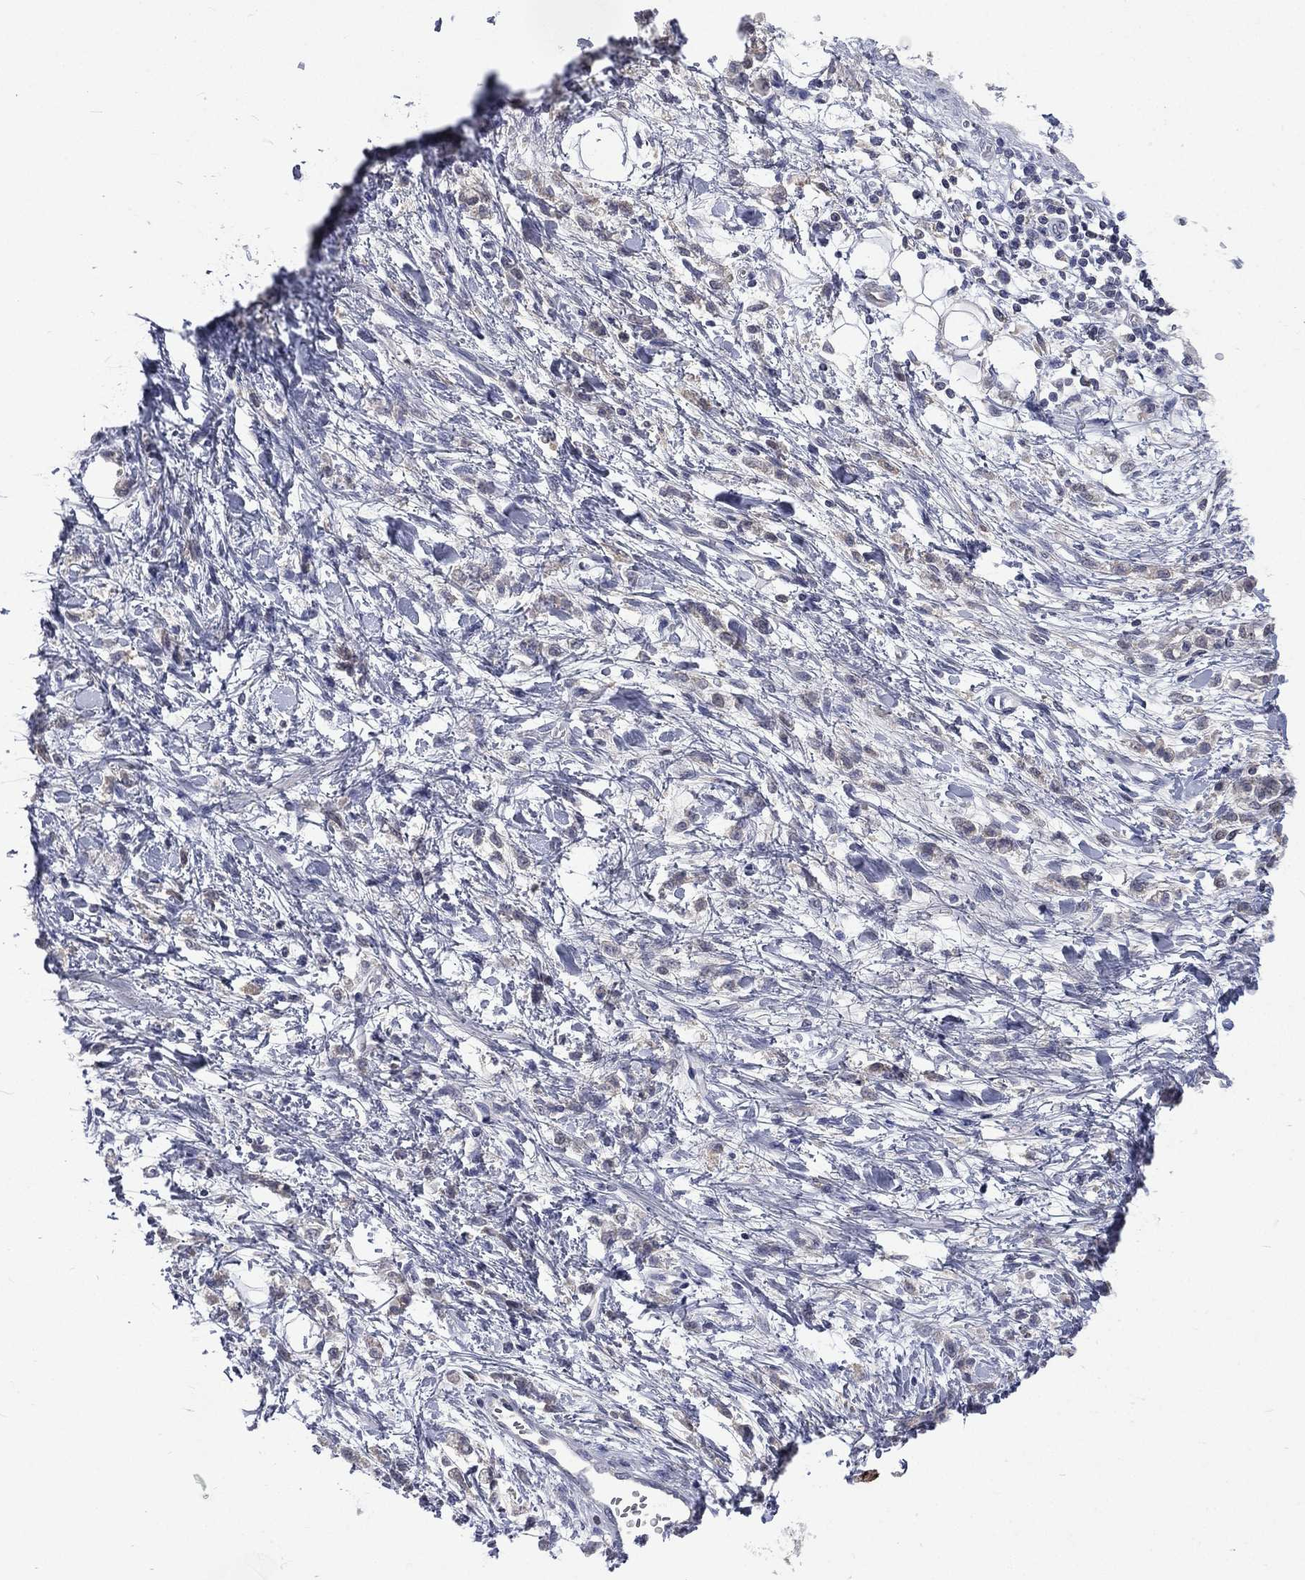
{"staining": {"intensity": "negative", "quantity": "none", "location": "none"}, "tissue": "stomach cancer", "cell_type": "Tumor cells", "image_type": "cancer", "snomed": [{"axis": "morphology", "description": "Adenocarcinoma, NOS"}, {"axis": "topography", "description": "Stomach"}], "caption": "Tumor cells show no significant protein expression in stomach cancer.", "gene": "CA12", "patient": {"sex": "female", "age": 60}}